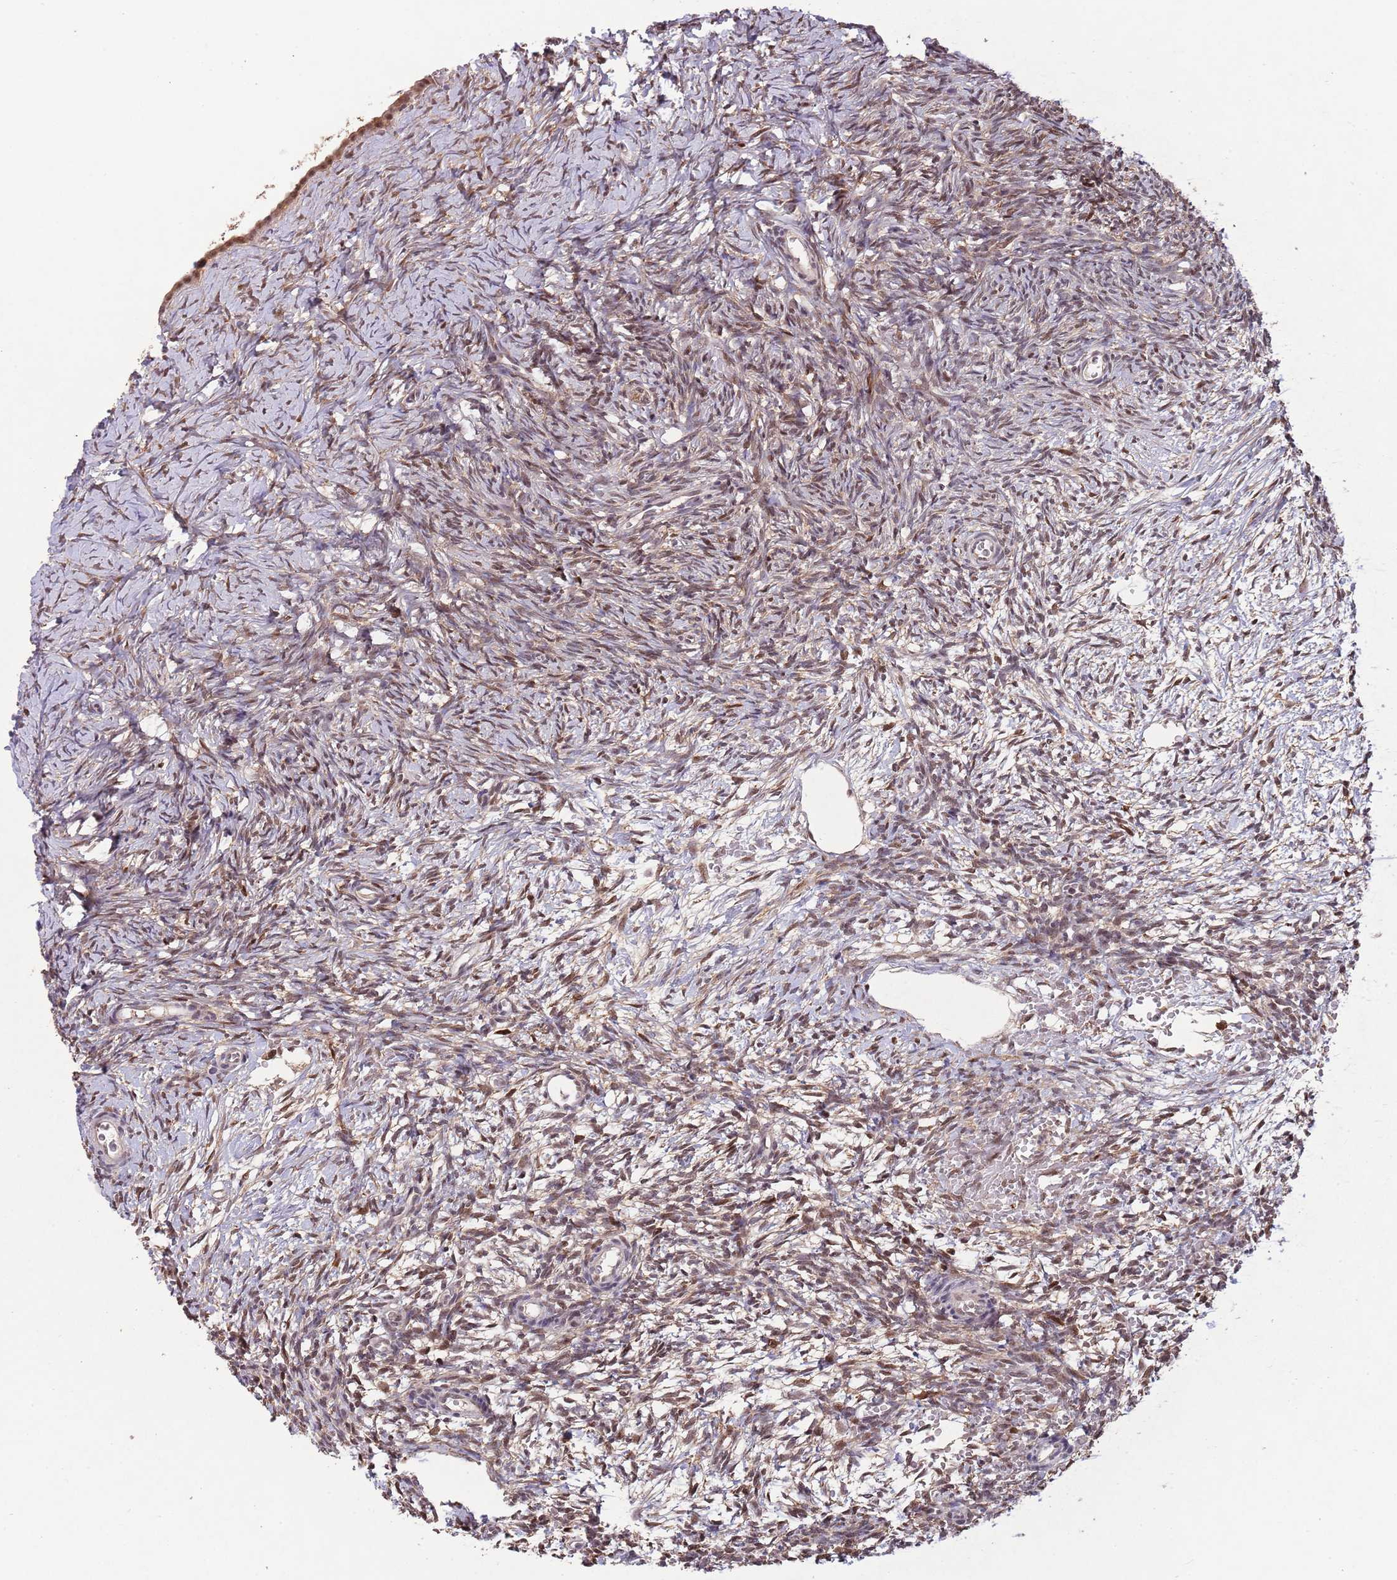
{"staining": {"intensity": "moderate", "quantity": ">75%", "location": "cytoplasmic/membranous"}, "tissue": "ovary", "cell_type": "Follicle cells", "image_type": "normal", "snomed": [{"axis": "morphology", "description": "Normal tissue, NOS"}, {"axis": "topography", "description": "Ovary"}], "caption": "Immunohistochemistry (DAB) staining of unremarkable ovary shows moderate cytoplasmic/membranous protein expression in about >75% of follicle cells. The staining is performed using DAB brown chromogen to label protein expression. The nuclei are counter-stained blue using hematoxylin.", "gene": "ZNF639", "patient": {"sex": "female", "age": 39}}